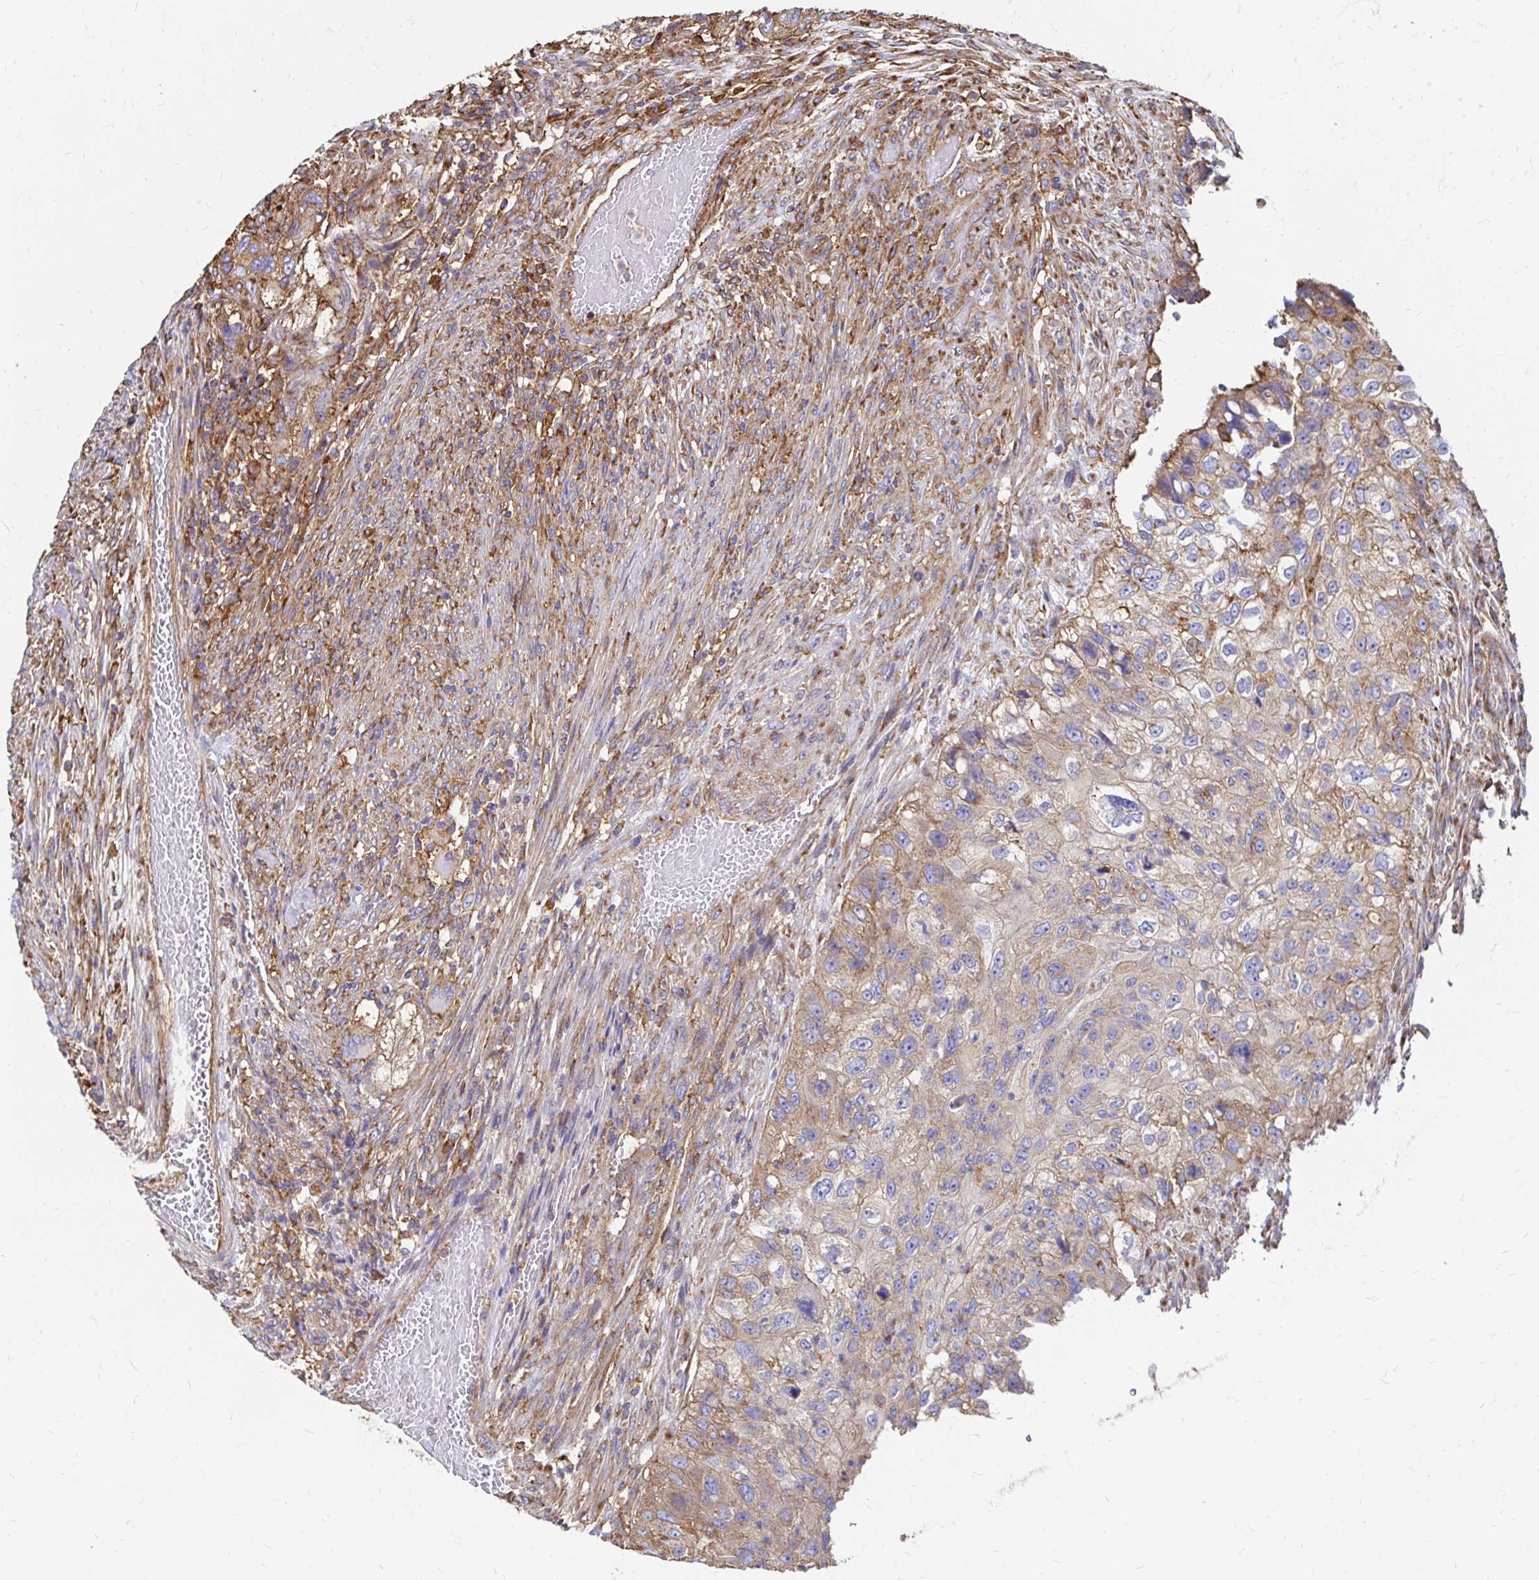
{"staining": {"intensity": "moderate", "quantity": "25%-75%", "location": "cytoplasmic/membranous"}, "tissue": "urothelial cancer", "cell_type": "Tumor cells", "image_type": "cancer", "snomed": [{"axis": "morphology", "description": "Urothelial carcinoma, High grade"}, {"axis": "topography", "description": "Urinary bladder"}], "caption": "The photomicrograph exhibits a brown stain indicating the presence of a protein in the cytoplasmic/membranous of tumor cells in urothelial carcinoma (high-grade).", "gene": "CLTC", "patient": {"sex": "female", "age": 60}}